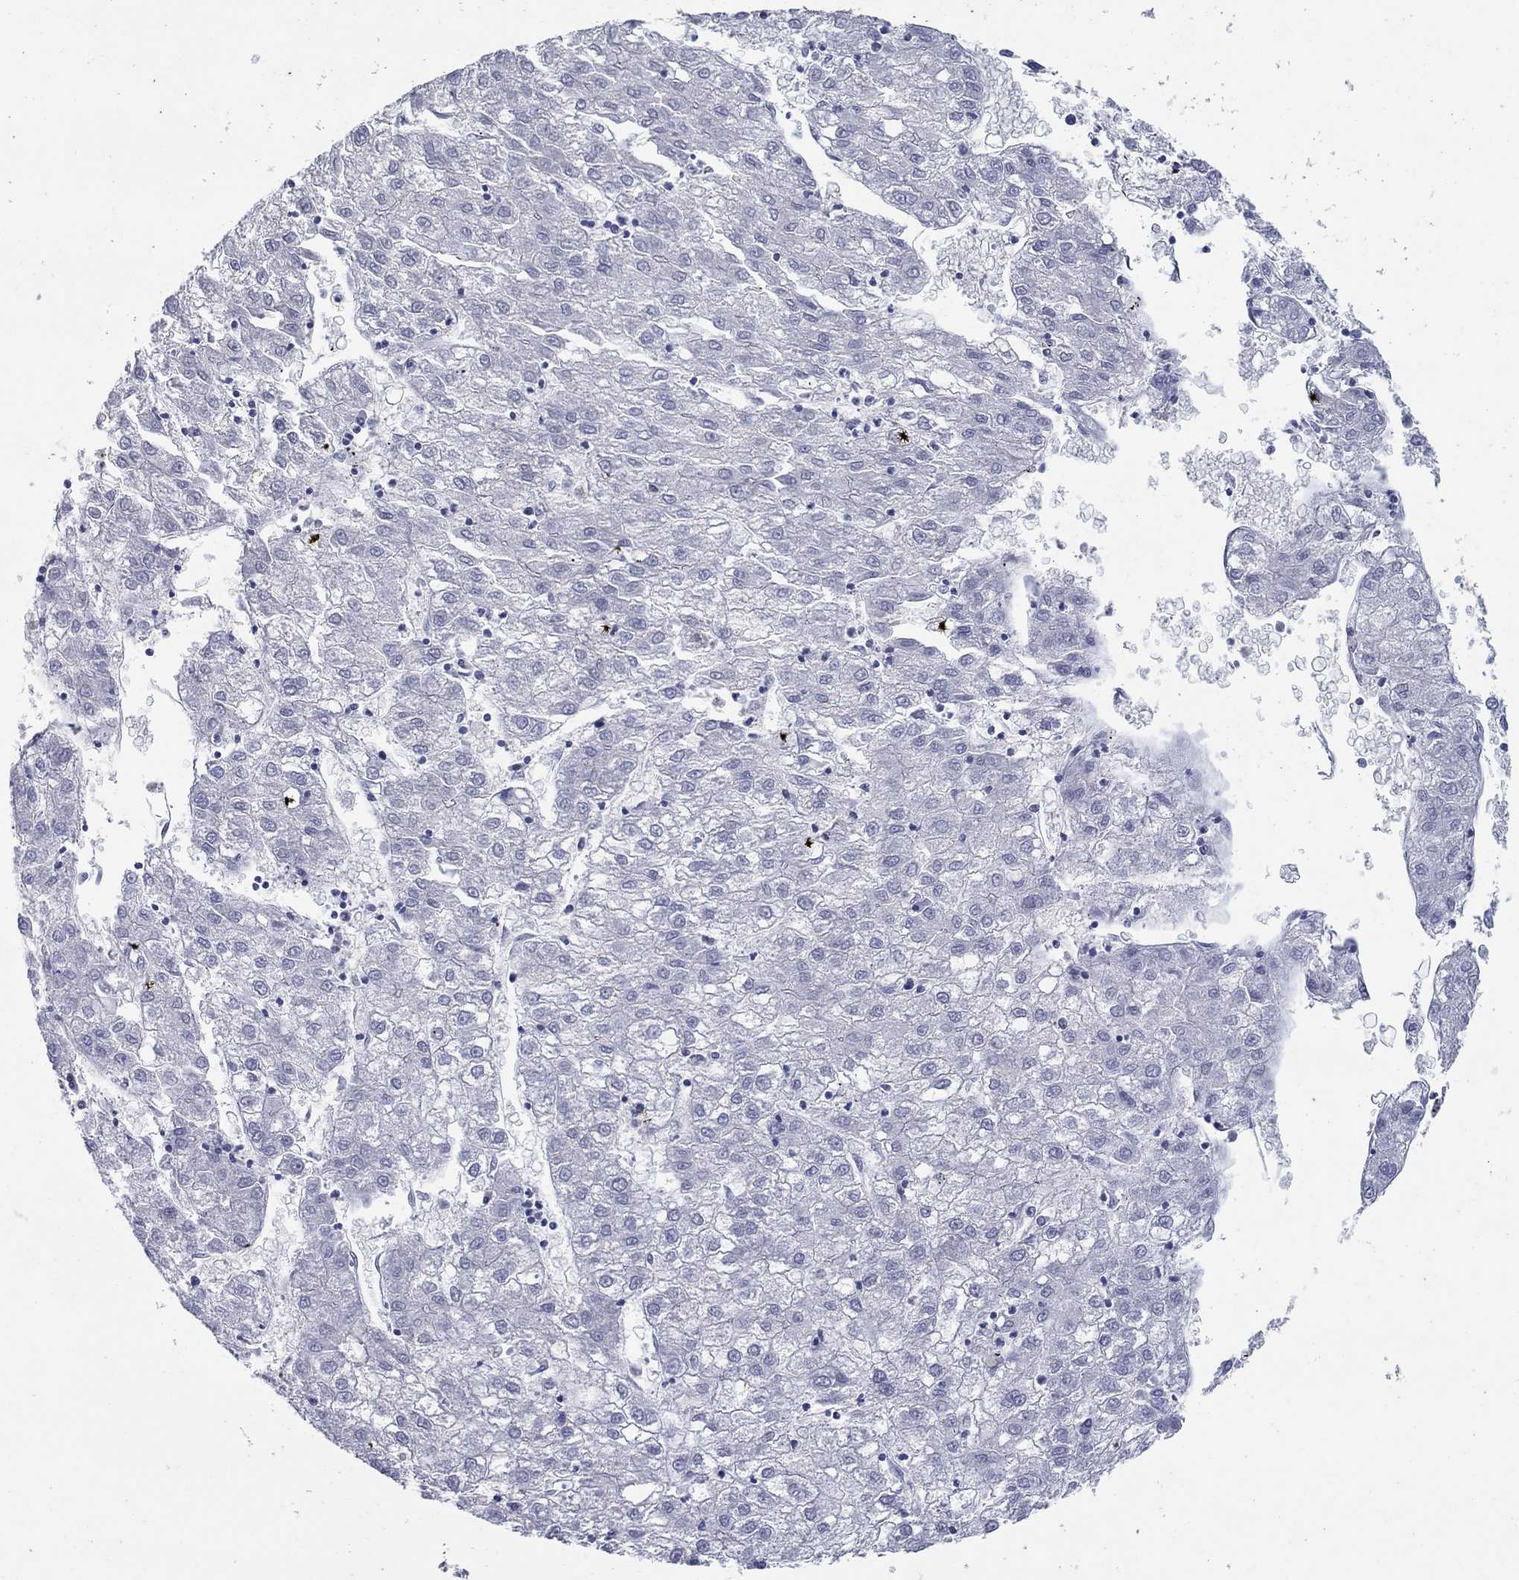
{"staining": {"intensity": "negative", "quantity": "none", "location": "none"}, "tissue": "liver cancer", "cell_type": "Tumor cells", "image_type": "cancer", "snomed": [{"axis": "morphology", "description": "Carcinoma, Hepatocellular, NOS"}, {"axis": "topography", "description": "Liver"}], "caption": "Liver hepatocellular carcinoma was stained to show a protein in brown. There is no significant expression in tumor cells. The staining is performed using DAB brown chromogen with nuclei counter-stained in using hematoxylin.", "gene": "KRT75", "patient": {"sex": "male", "age": 72}}